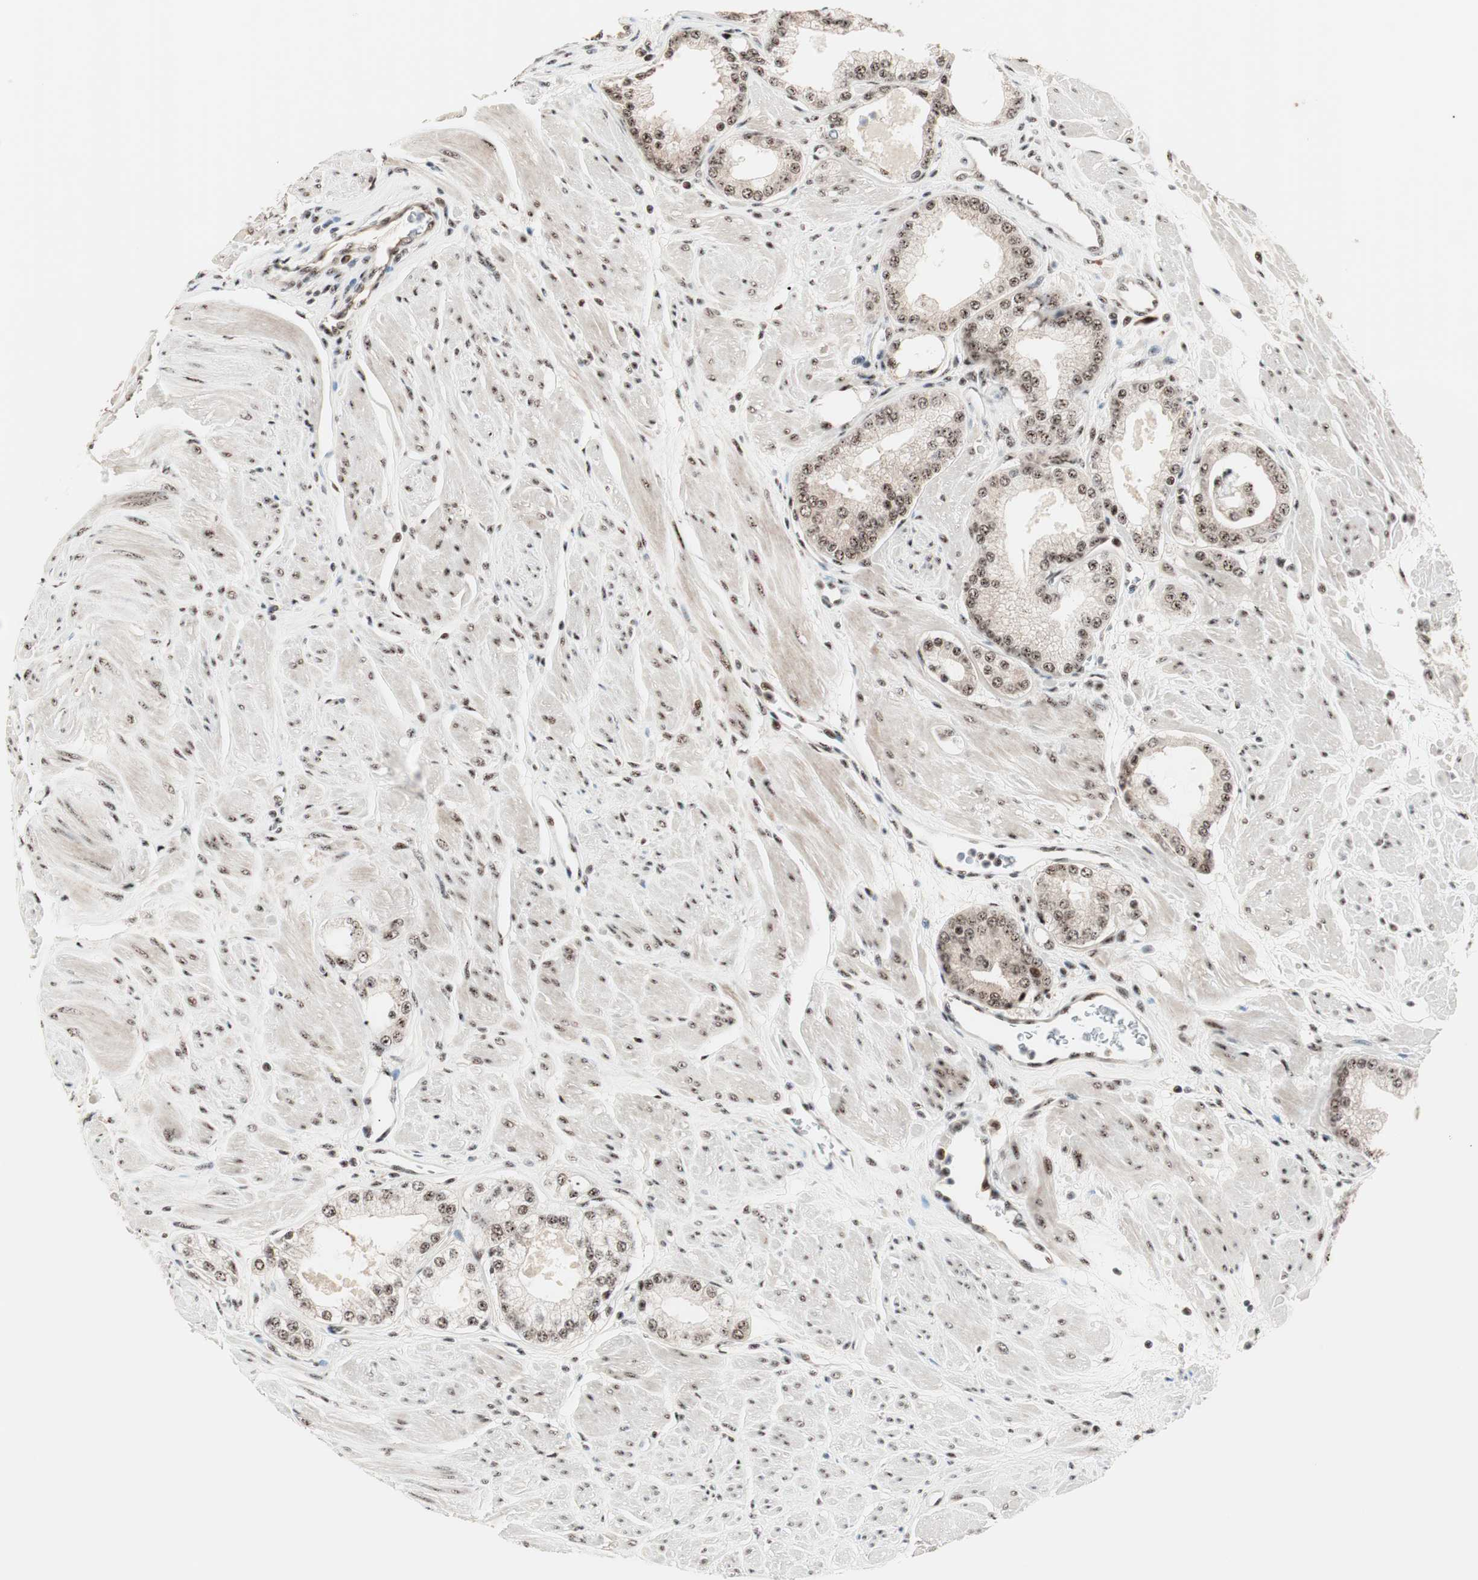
{"staining": {"intensity": "moderate", "quantity": ">75%", "location": "nuclear"}, "tissue": "prostate cancer", "cell_type": "Tumor cells", "image_type": "cancer", "snomed": [{"axis": "morphology", "description": "Adenocarcinoma, High grade"}, {"axis": "topography", "description": "Prostate"}], "caption": "High-power microscopy captured an immunohistochemistry (IHC) micrograph of prostate cancer (adenocarcinoma (high-grade)), revealing moderate nuclear positivity in about >75% of tumor cells. The staining is performed using DAB (3,3'-diaminobenzidine) brown chromogen to label protein expression. The nuclei are counter-stained blue using hematoxylin.", "gene": "NR5A2", "patient": {"sex": "male", "age": 61}}